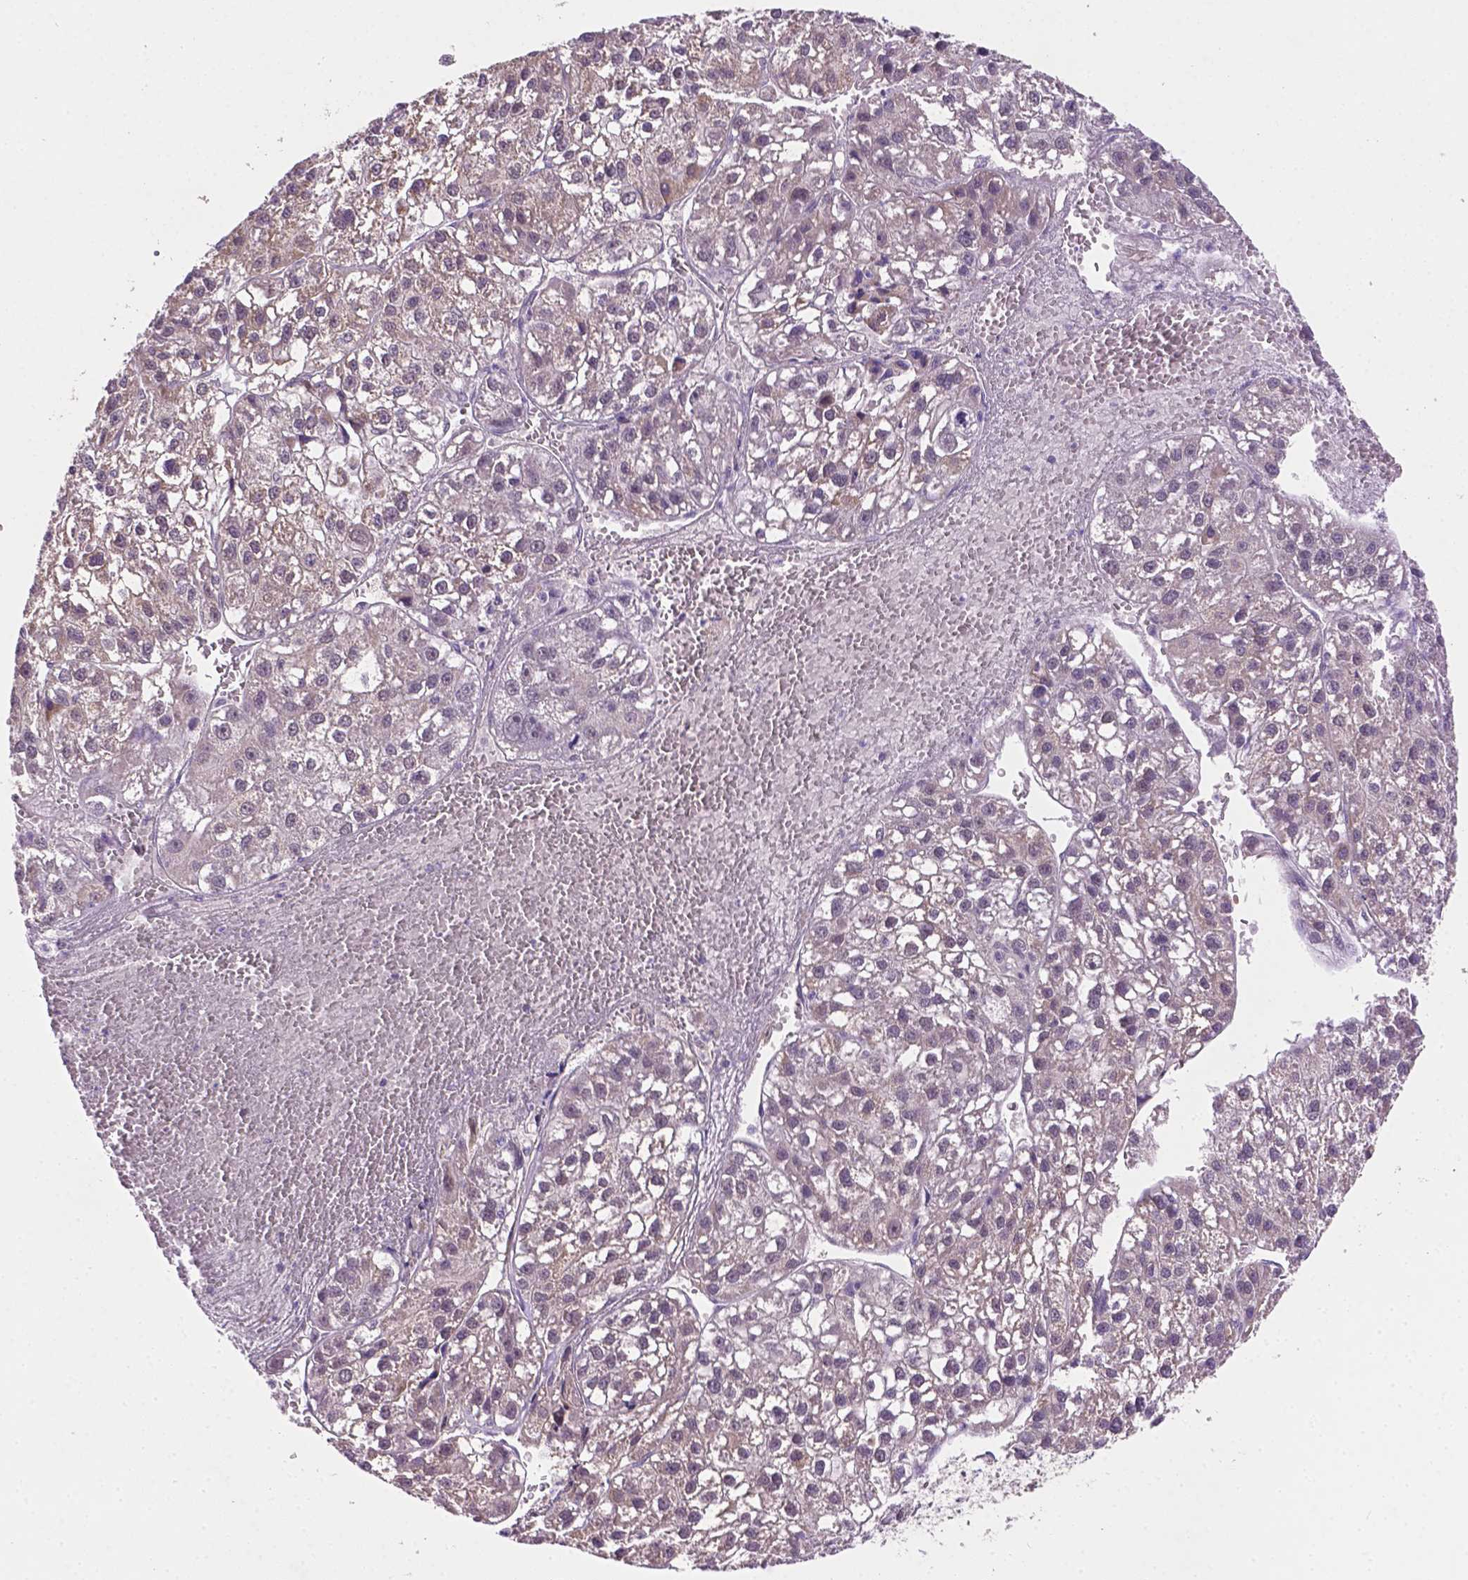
{"staining": {"intensity": "weak", "quantity": ">75%", "location": "cytoplasmic/membranous"}, "tissue": "liver cancer", "cell_type": "Tumor cells", "image_type": "cancer", "snomed": [{"axis": "morphology", "description": "Carcinoma, Hepatocellular, NOS"}, {"axis": "topography", "description": "Liver"}], "caption": "The photomicrograph demonstrates a brown stain indicating the presence of a protein in the cytoplasmic/membranous of tumor cells in liver cancer (hepatocellular carcinoma).", "gene": "MROH6", "patient": {"sex": "female", "age": 70}}